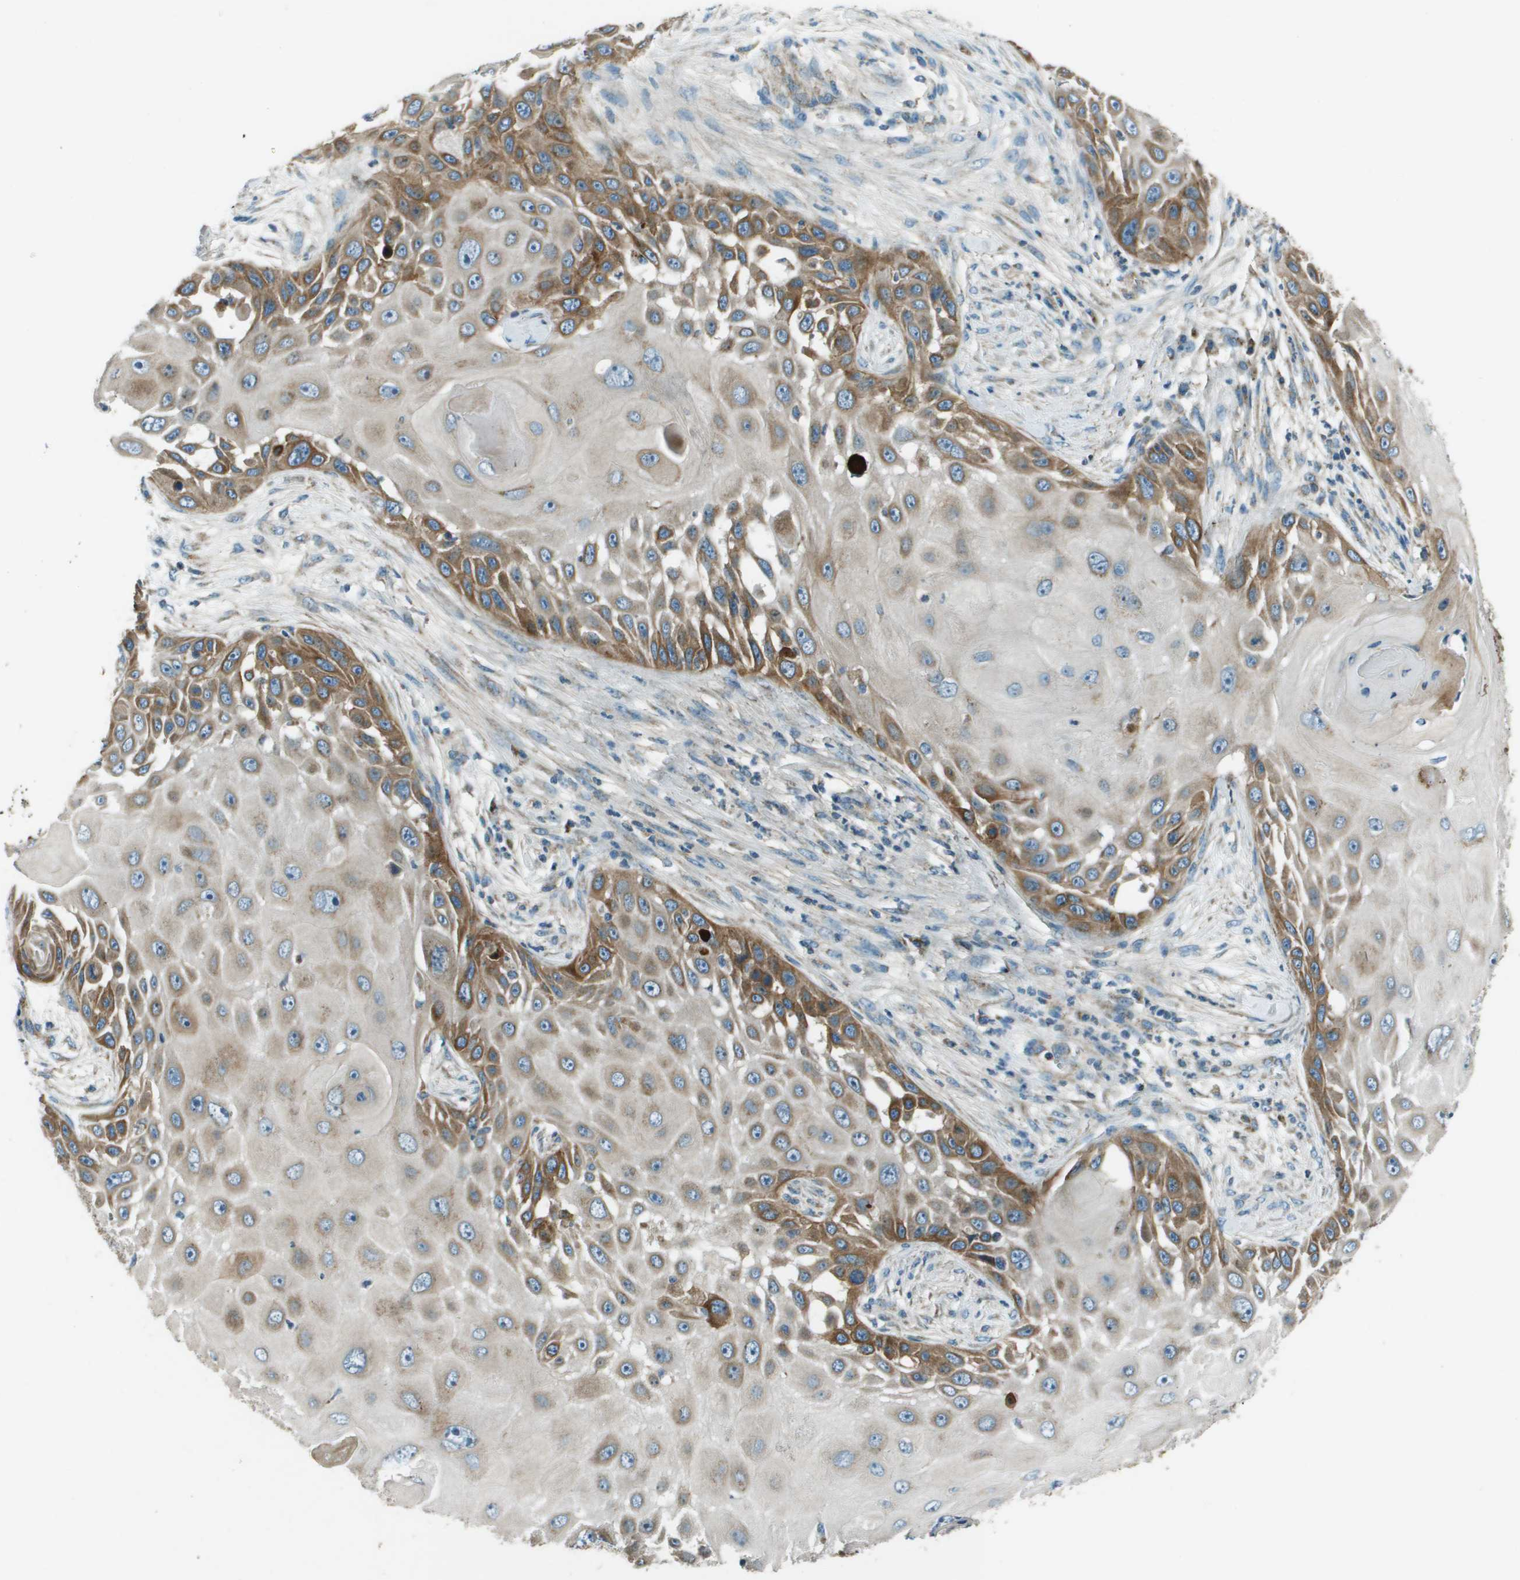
{"staining": {"intensity": "moderate", "quantity": "25%-75%", "location": "cytoplasmic/membranous"}, "tissue": "skin cancer", "cell_type": "Tumor cells", "image_type": "cancer", "snomed": [{"axis": "morphology", "description": "Squamous cell carcinoma, NOS"}, {"axis": "topography", "description": "Skin"}], "caption": "This is a micrograph of immunohistochemistry staining of skin cancer (squamous cell carcinoma), which shows moderate staining in the cytoplasmic/membranous of tumor cells.", "gene": "MIGA1", "patient": {"sex": "female", "age": 44}}